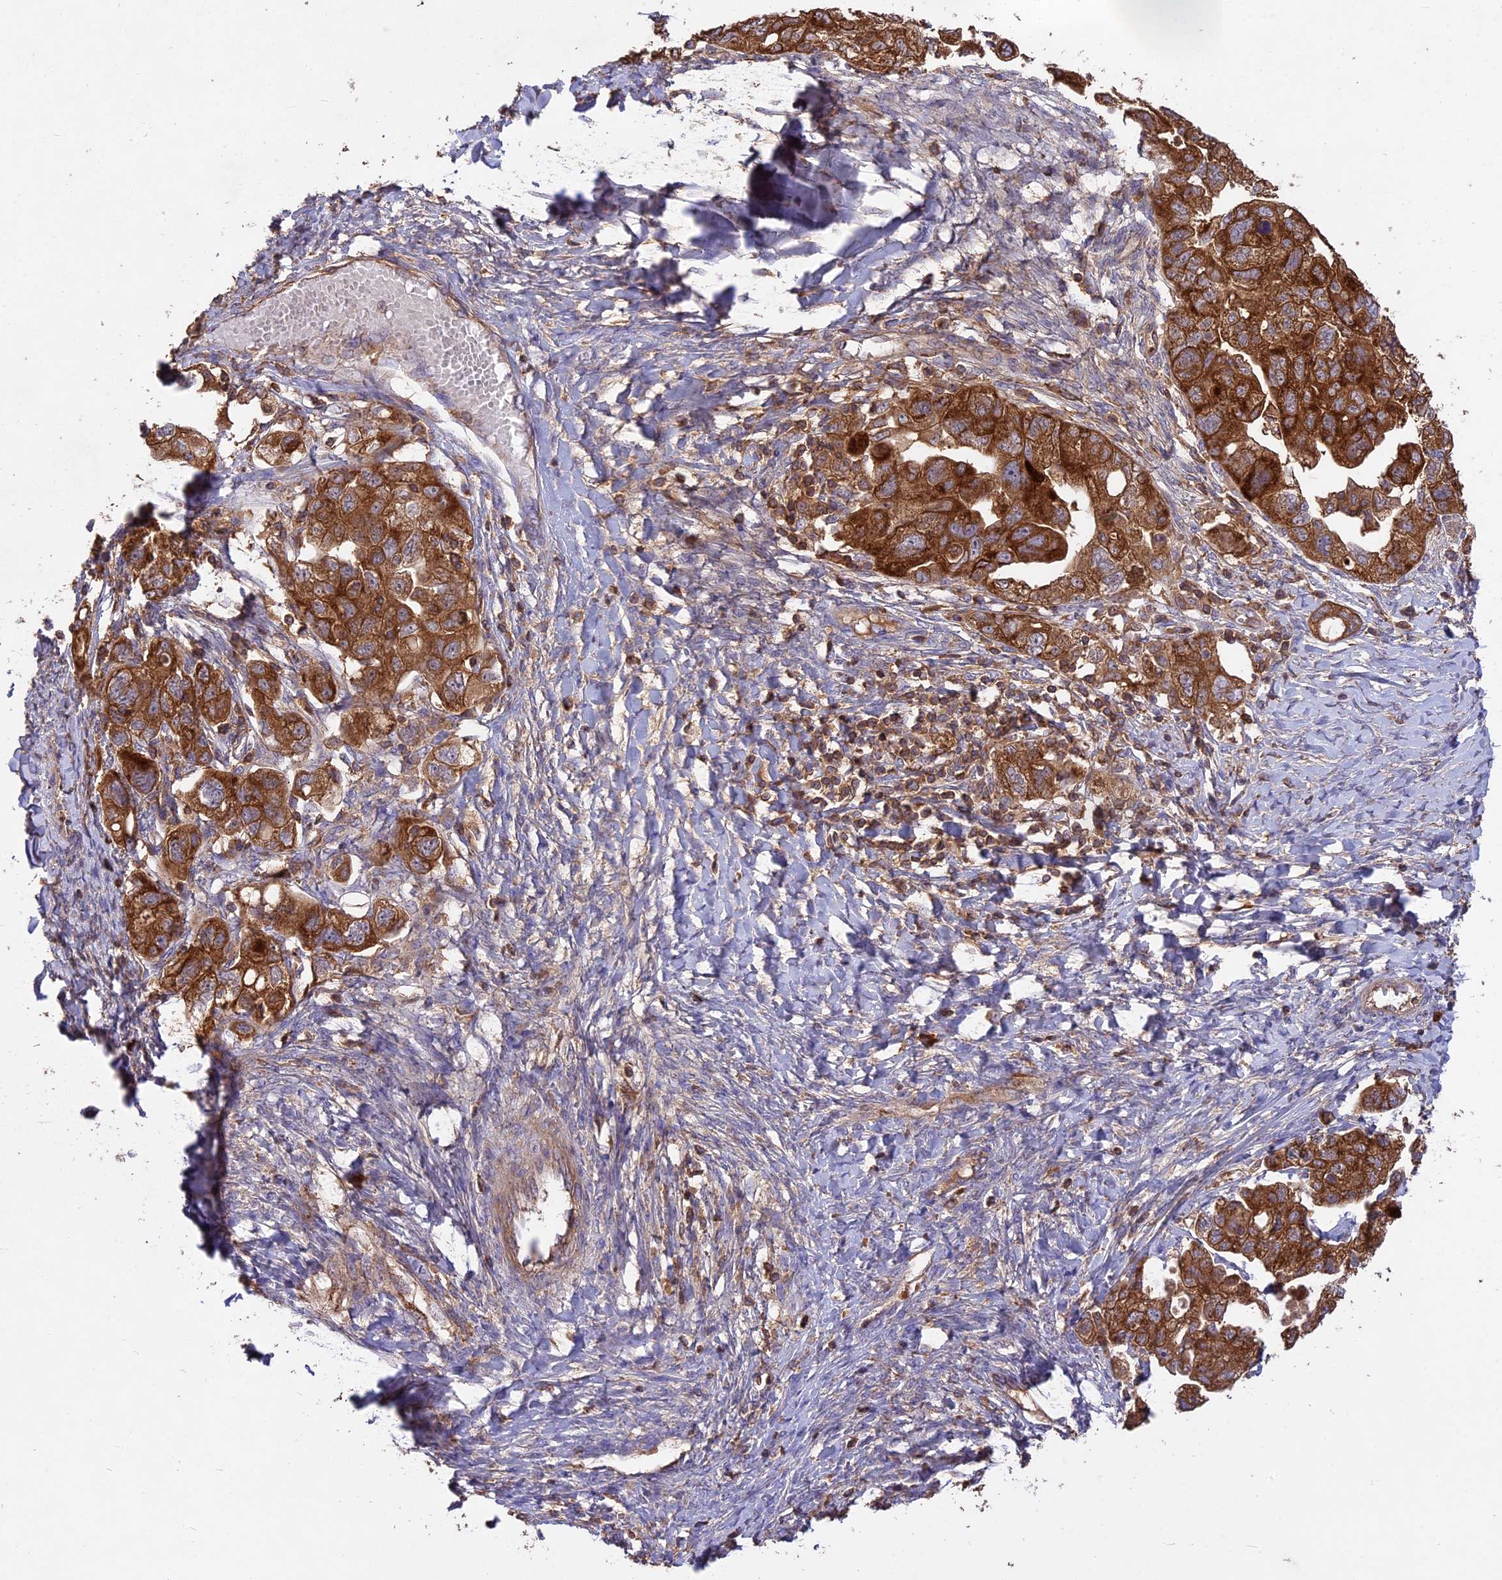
{"staining": {"intensity": "strong", "quantity": ">75%", "location": "cytoplasmic/membranous"}, "tissue": "ovarian cancer", "cell_type": "Tumor cells", "image_type": "cancer", "snomed": [{"axis": "morphology", "description": "Carcinoma, NOS"}, {"axis": "morphology", "description": "Cystadenocarcinoma, serous, NOS"}, {"axis": "topography", "description": "Ovary"}], "caption": "A photomicrograph showing strong cytoplasmic/membranous expression in approximately >75% of tumor cells in serous cystadenocarcinoma (ovarian), as visualized by brown immunohistochemical staining.", "gene": "NUDT8", "patient": {"sex": "female", "age": 69}}